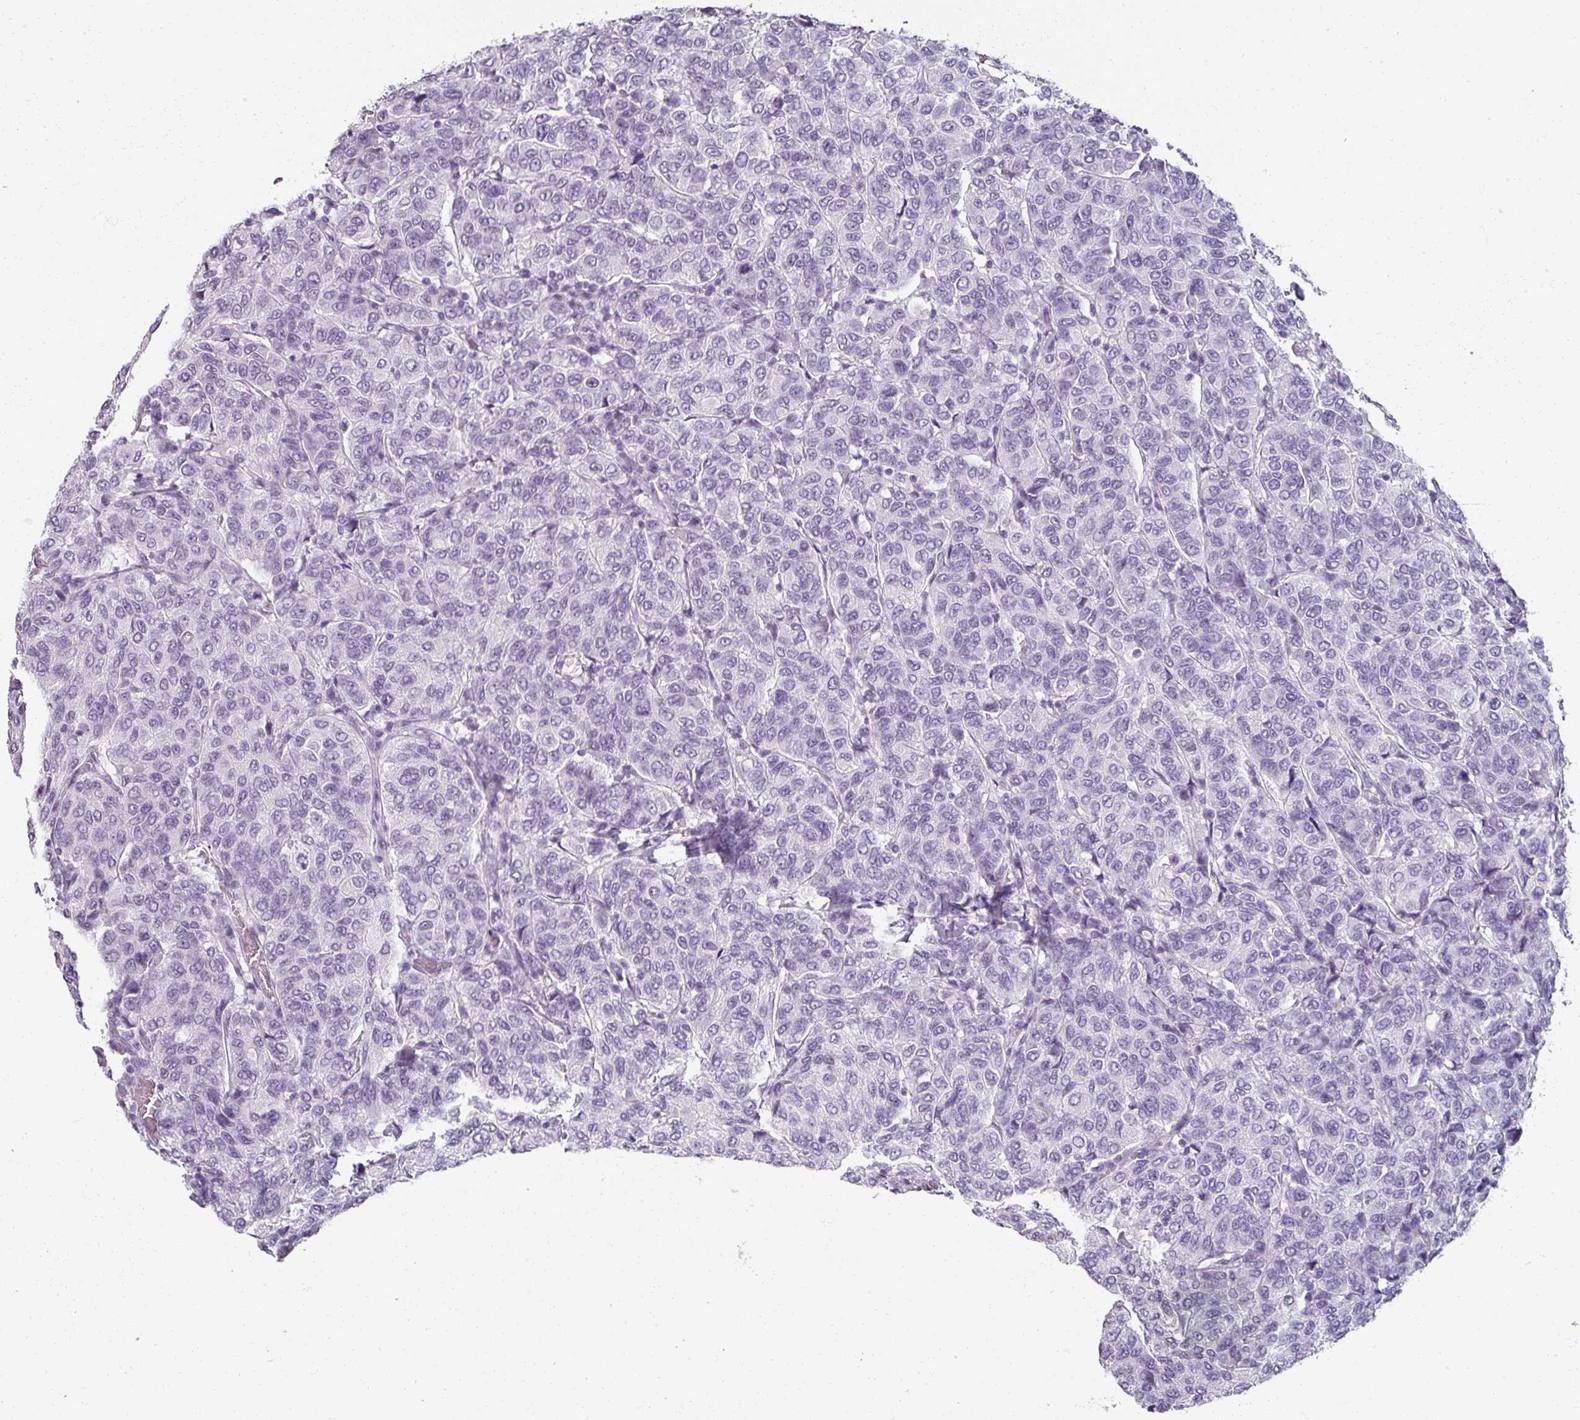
{"staining": {"intensity": "negative", "quantity": "none", "location": "none"}, "tissue": "breast cancer", "cell_type": "Tumor cells", "image_type": "cancer", "snomed": [{"axis": "morphology", "description": "Duct carcinoma"}, {"axis": "topography", "description": "Breast"}], "caption": "This image is of breast cancer (infiltrating ductal carcinoma) stained with immunohistochemistry to label a protein in brown with the nuclei are counter-stained blue. There is no staining in tumor cells.", "gene": "REG3G", "patient": {"sex": "female", "age": 55}}